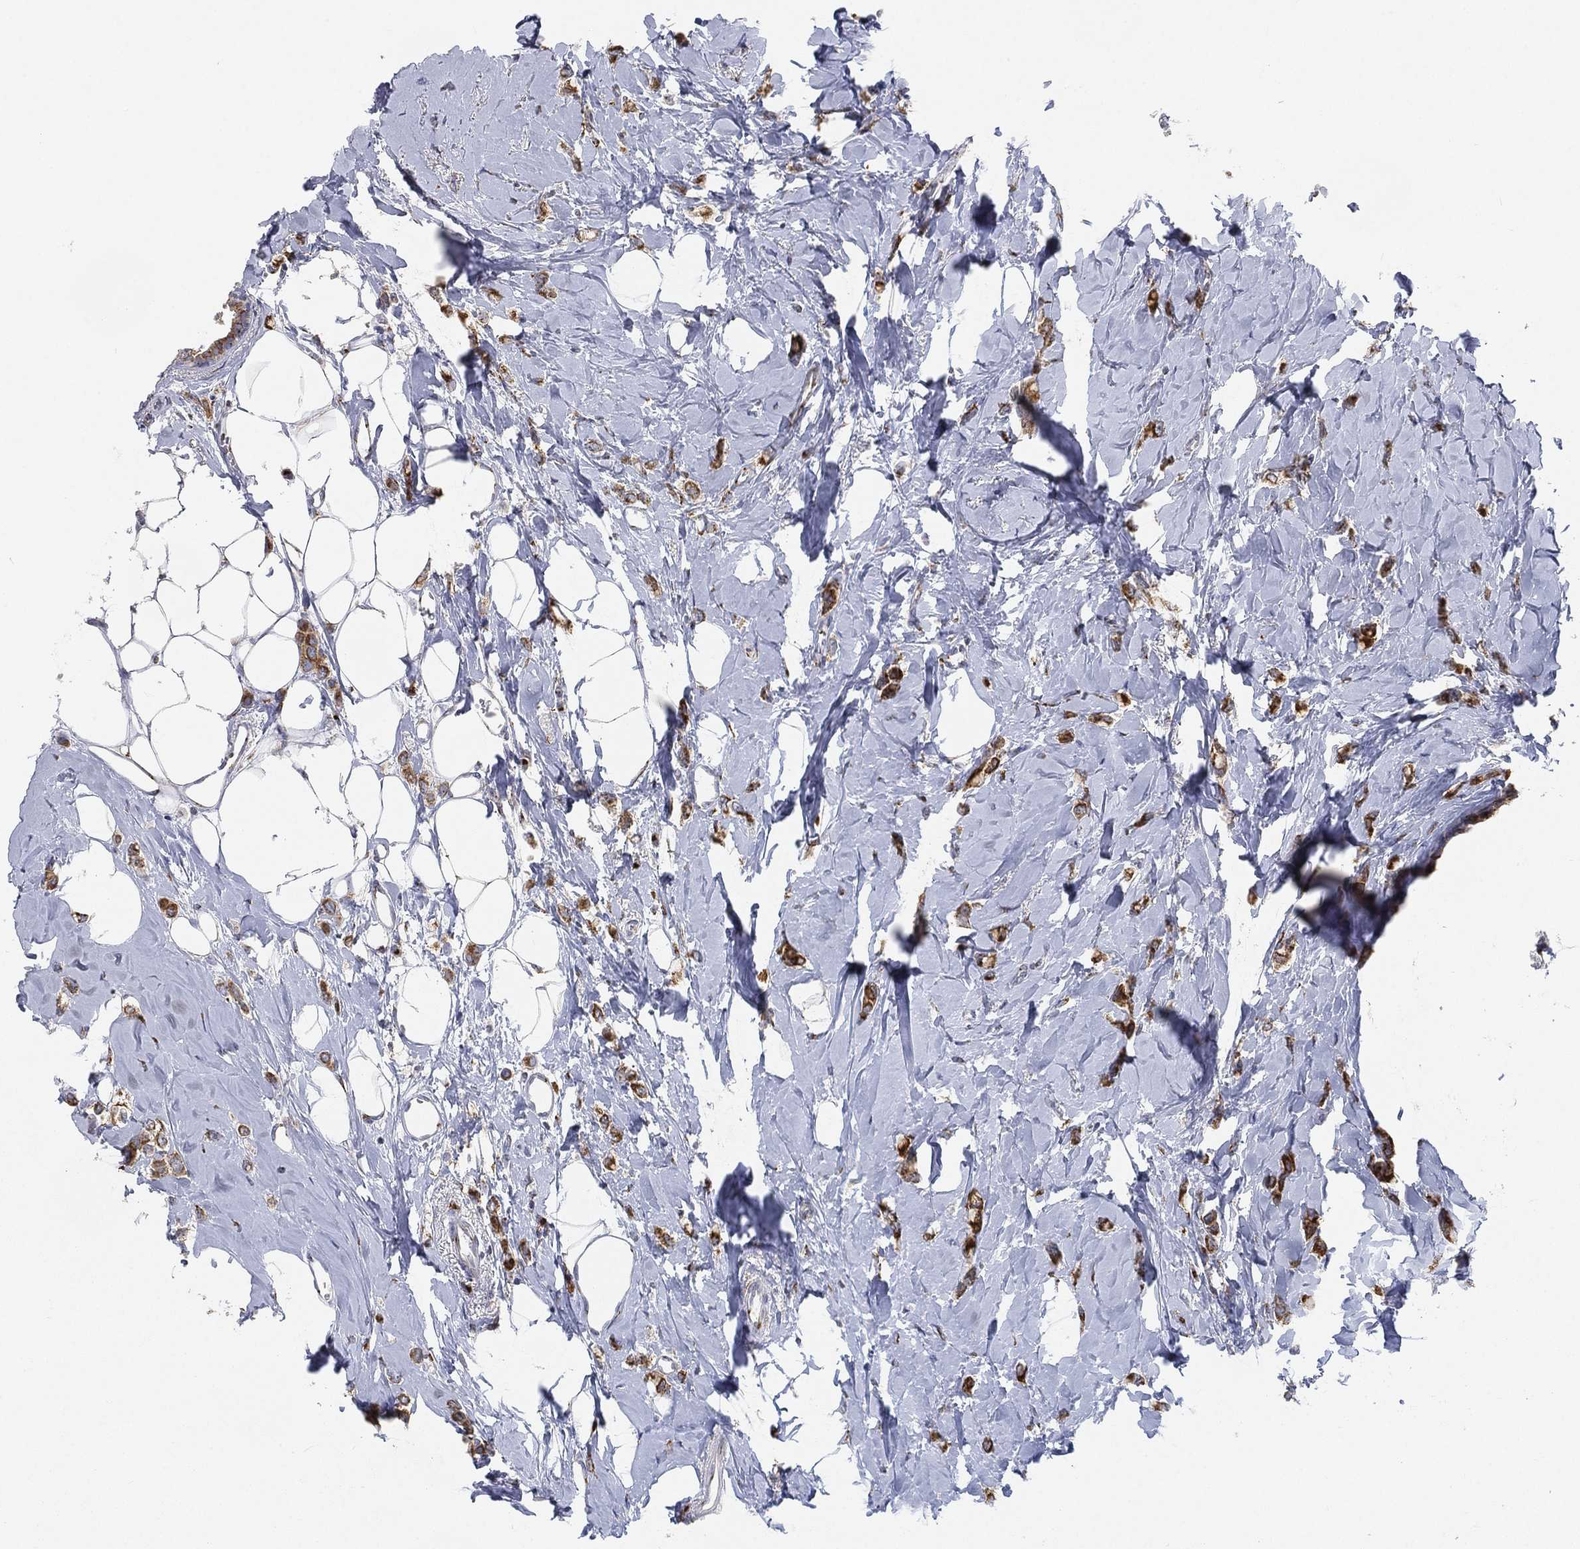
{"staining": {"intensity": "strong", "quantity": ">75%", "location": "cytoplasmic/membranous"}, "tissue": "breast cancer", "cell_type": "Tumor cells", "image_type": "cancer", "snomed": [{"axis": "morphology", "description": "Lobular carcinoma"}, {"axis": "topography", "description": "Breast"}], "caption": "Immunohistochemistry micrograph of neoplastic tissue: lobular carcinoma (breast) stained using IHC demonstrates high levels of strong protein expression localized specifically in the cytoplasmic/membranous of tumor cells, appearing as a cytoplasmic/membranous brown color.", "gene": "TICAM1", "patient": {"sex": "female", "age": 66}}